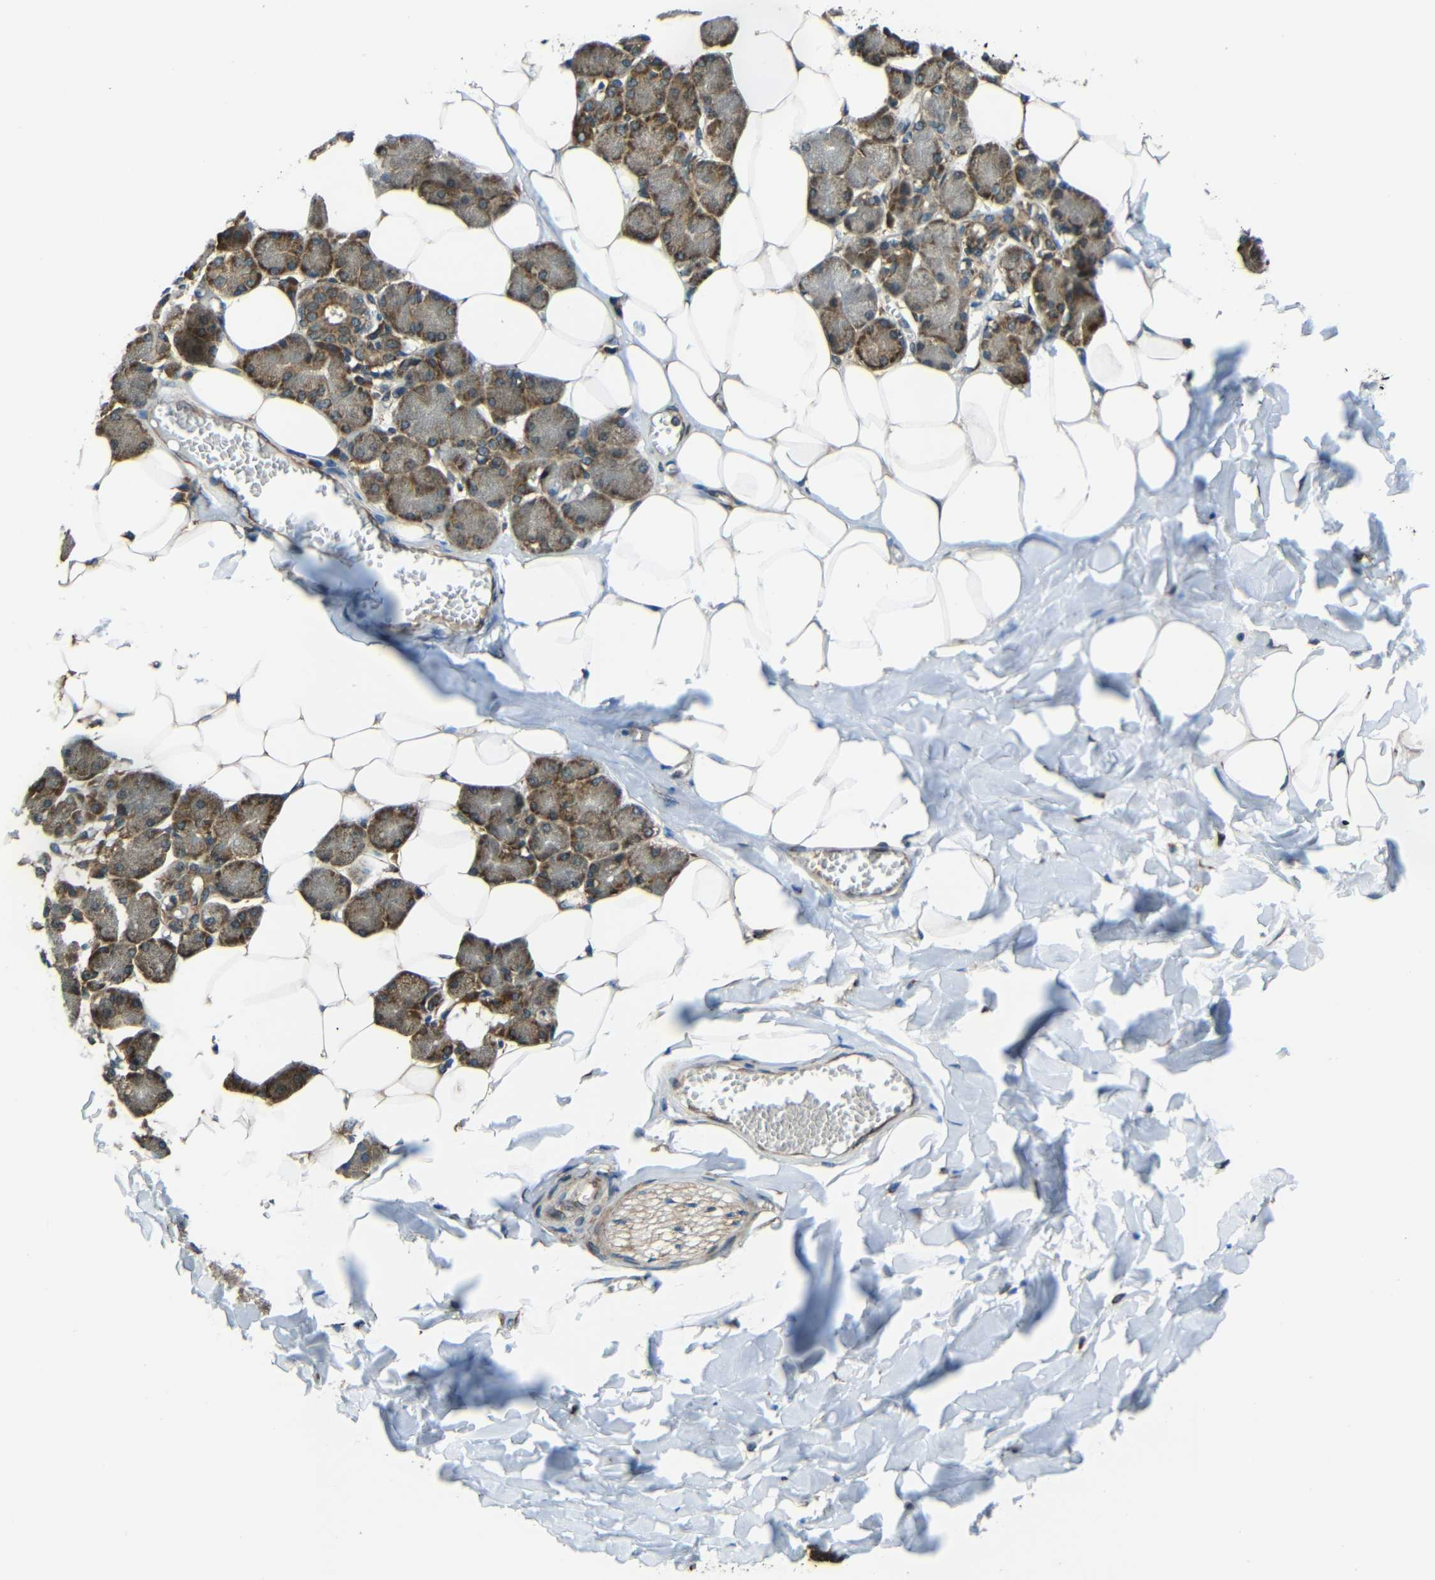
{"staining": {"intensity": "strong", "quantity": "25%-75%", "location": "cytoplasmic/membranous"}, "tissue": "salivary gland", "cell_type": "Glandular cells", "image_type": "normal", "snomed": [{"axis": "morphology", "description": "Normal tissue, NOS"}, {"axis": "morphology", "description": "Adenoma, NOS"}, {"axis": "topography", "description": "Salivary gland"}], "caption": "High-power microscopy captured an IHC micrograph of unremarkable salivary gland, revealing strong cytoplasmic/membranous expression in about 25%-75% of glandular cells.", "gene": "VAPB", "patient": {"sex": "female", "age": 32}}